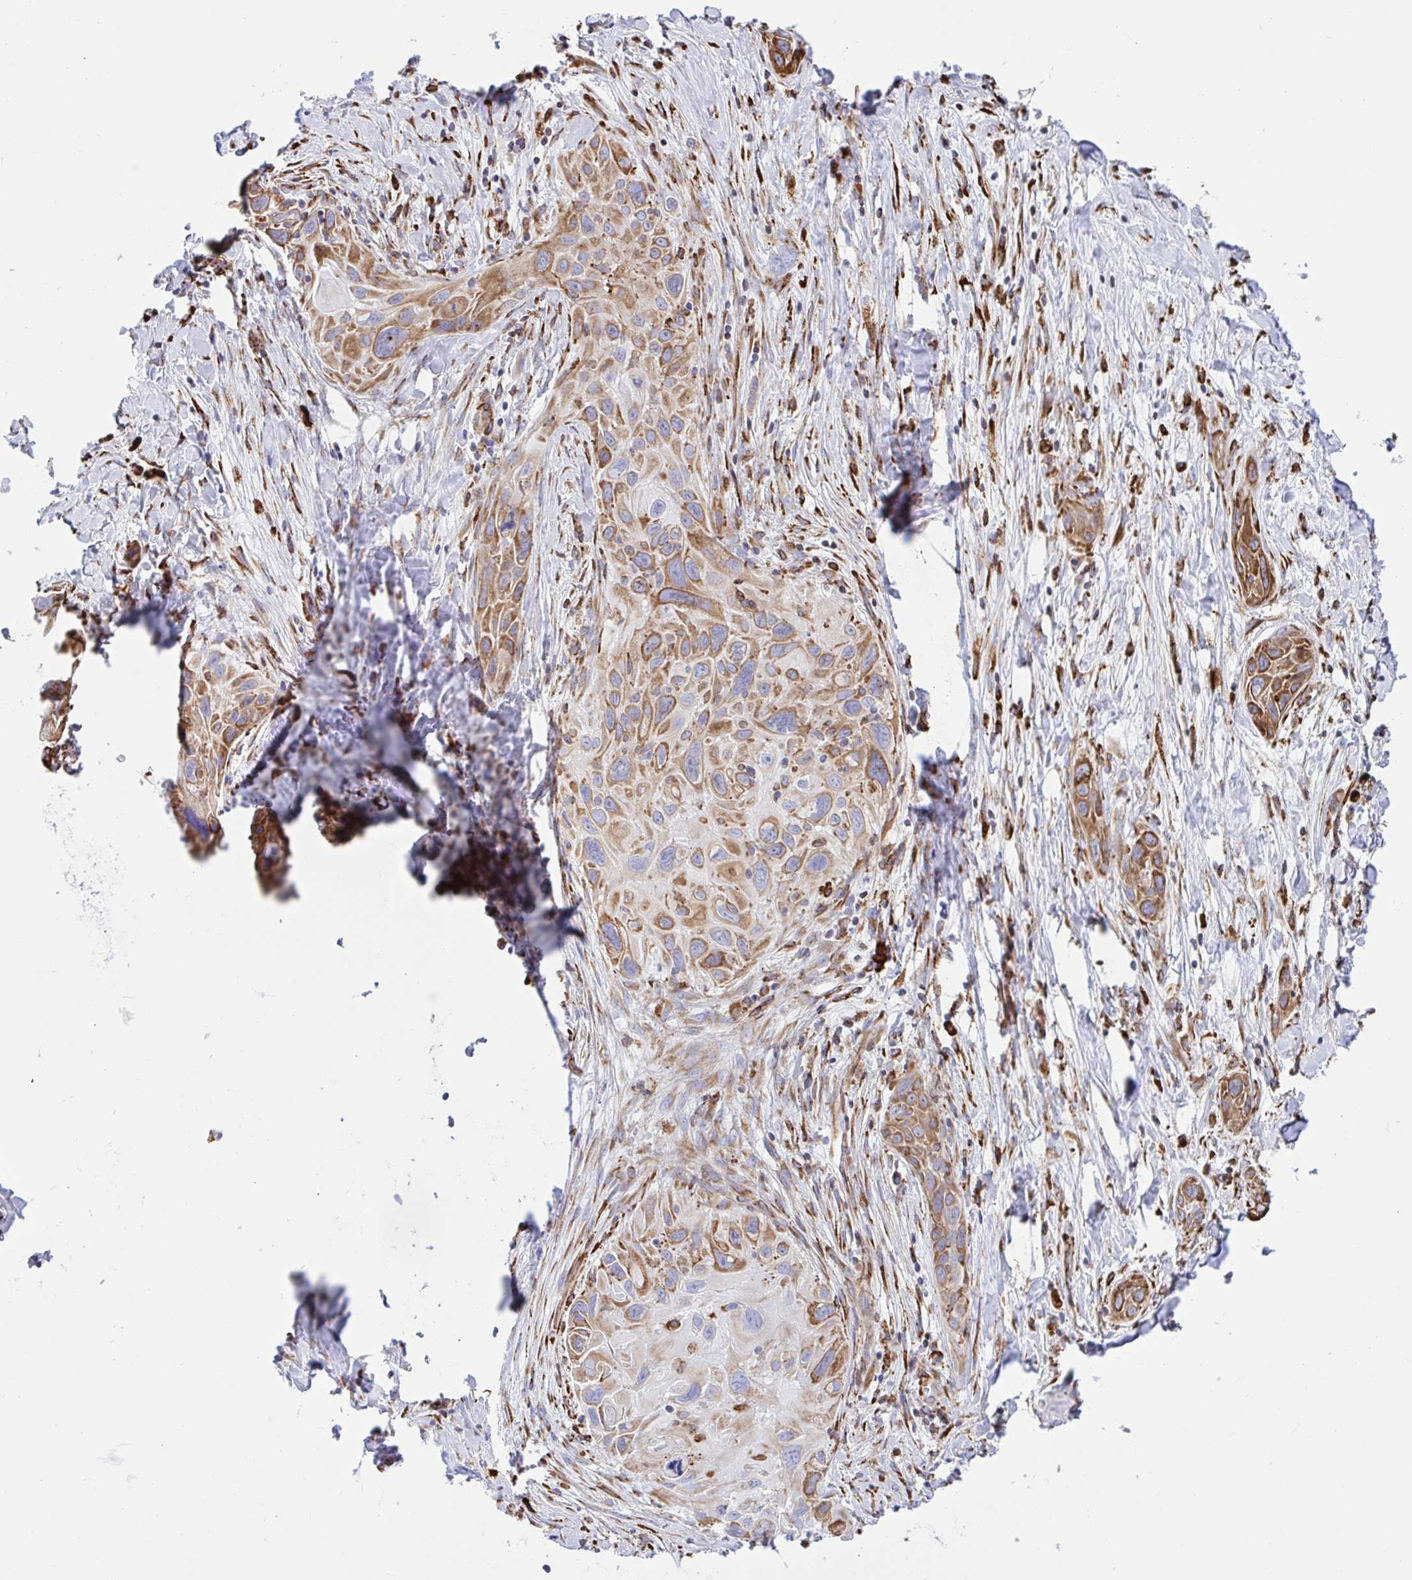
{"staining": {"intensity": "moderate", "quantity": "25%-75%", "location": "cytoplasmic/membranous"}, "tissue": "lung cancer", "cell_type": "Tumor cells", "image_type": "cancer", "snomed": [{"axis": "morphology", "description": "Squamous cell carcinoma, NOS"}, {"axis": "topography", "description": "Lung"}], "caption": "High-magnification brightfield microscopy of lung cancer stained with DAB (brown) and counterstained with hematoxylin (blue). tumor cells exhibit moderate cytoplasmic/membranous positivity is identified in approximately25%-75% of cells.", "gene": "CLGN", "patient": {"sex": "male", "age": 79}}